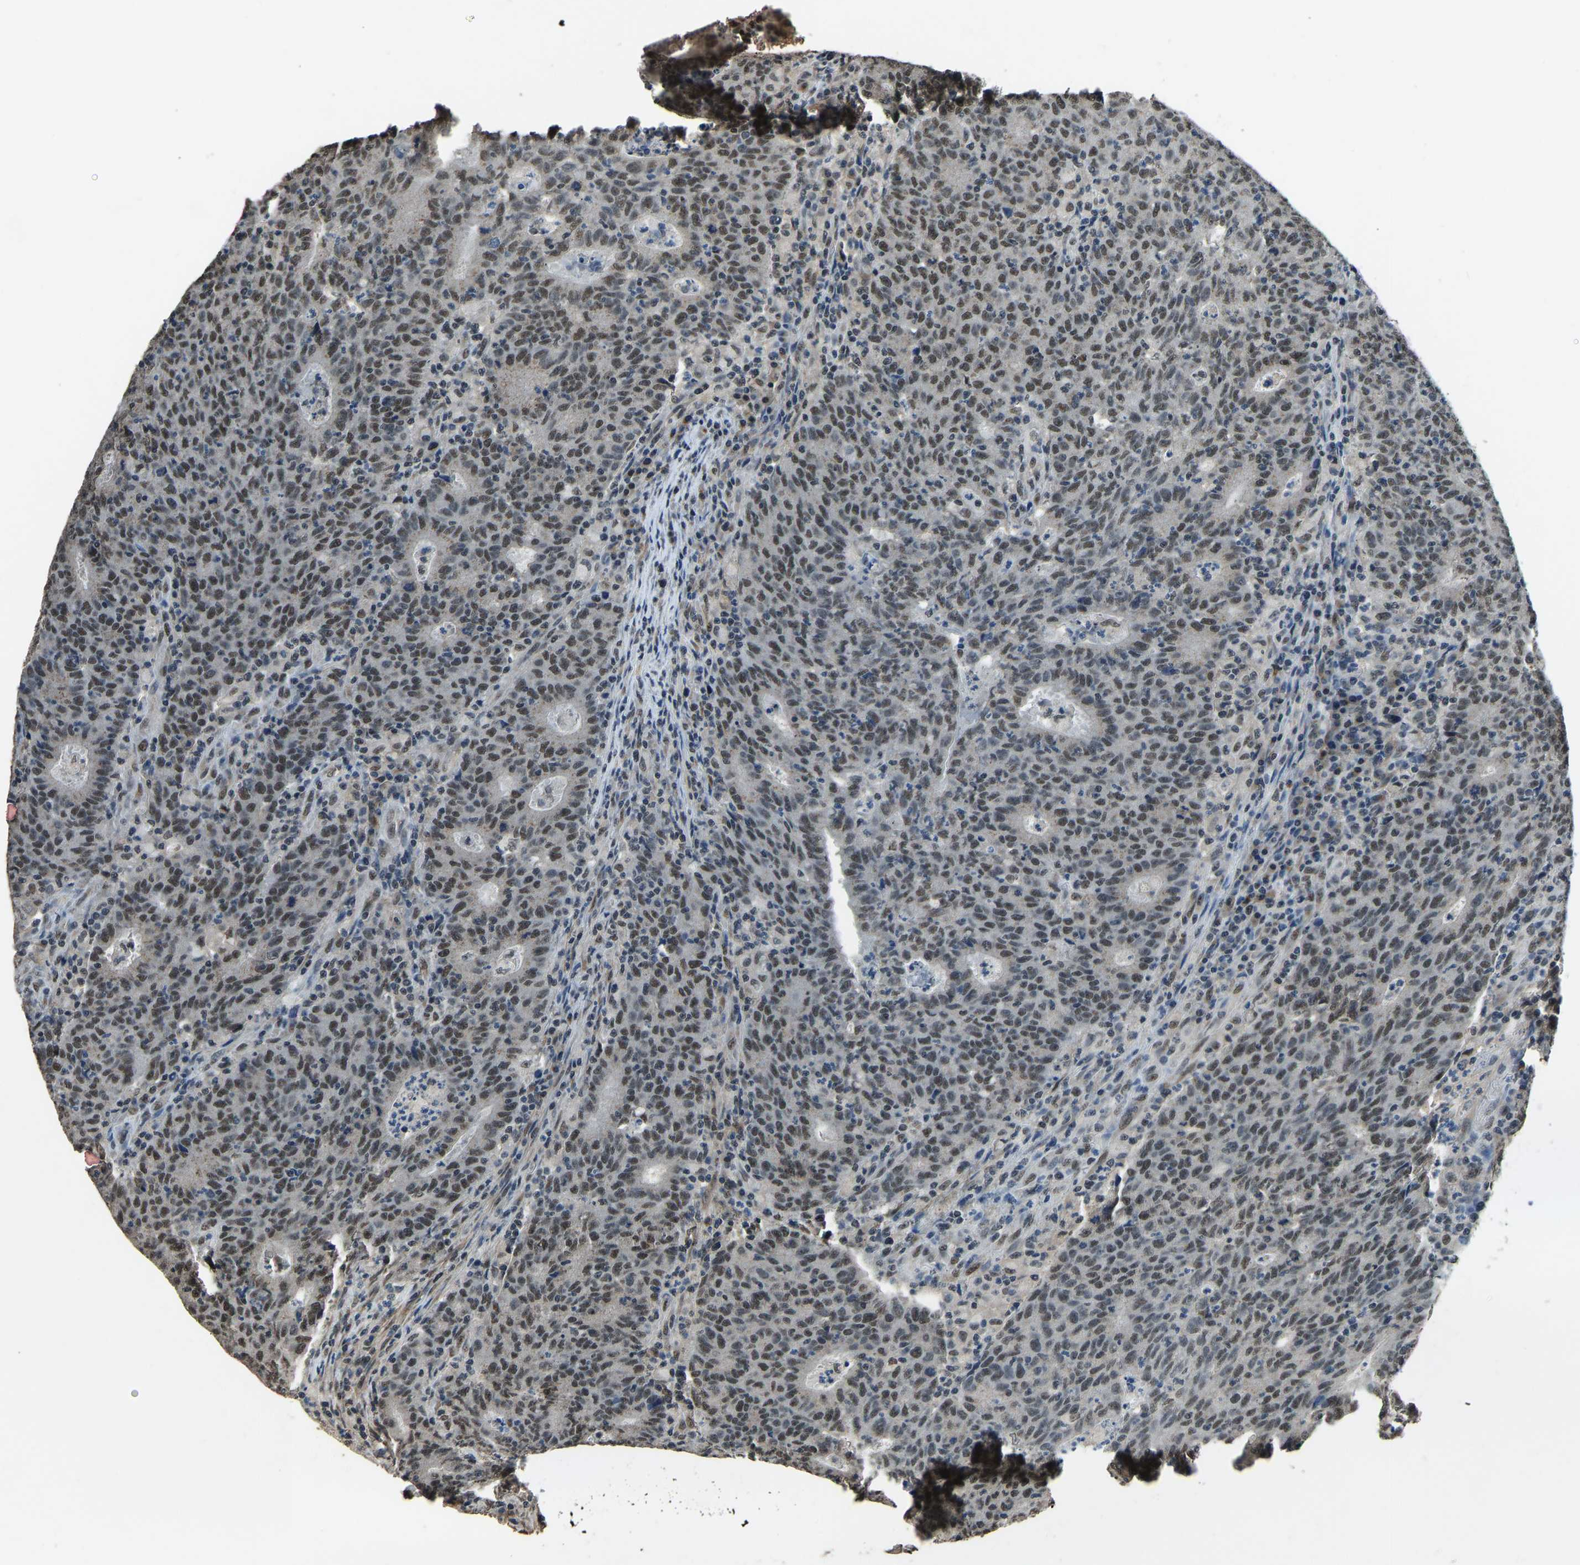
{"staining": {"intensity": "moderate", "quantity": ">75%", "location": "nuclear"}, "tissue": "colorectal cancer", "cell_type": "Tumor cells", "image_type": "cancer", "snomed": [{"axis": "morphology", "description": "Adenocarcinoma, NOS"}, {"axis": "topography", "description": "Colon"}], "caption": "IHC histopathology image of neoplastic tissue: human colorectal cancer stained using immunohistochemistry (IHC) demonstrates medium levels of moderate protein expression localized specifically in the nuclear of tumor cells, appearing as a nuclear brown color.", "gene": "TOX4", "patient": {"sex": "female", "age": 75}}